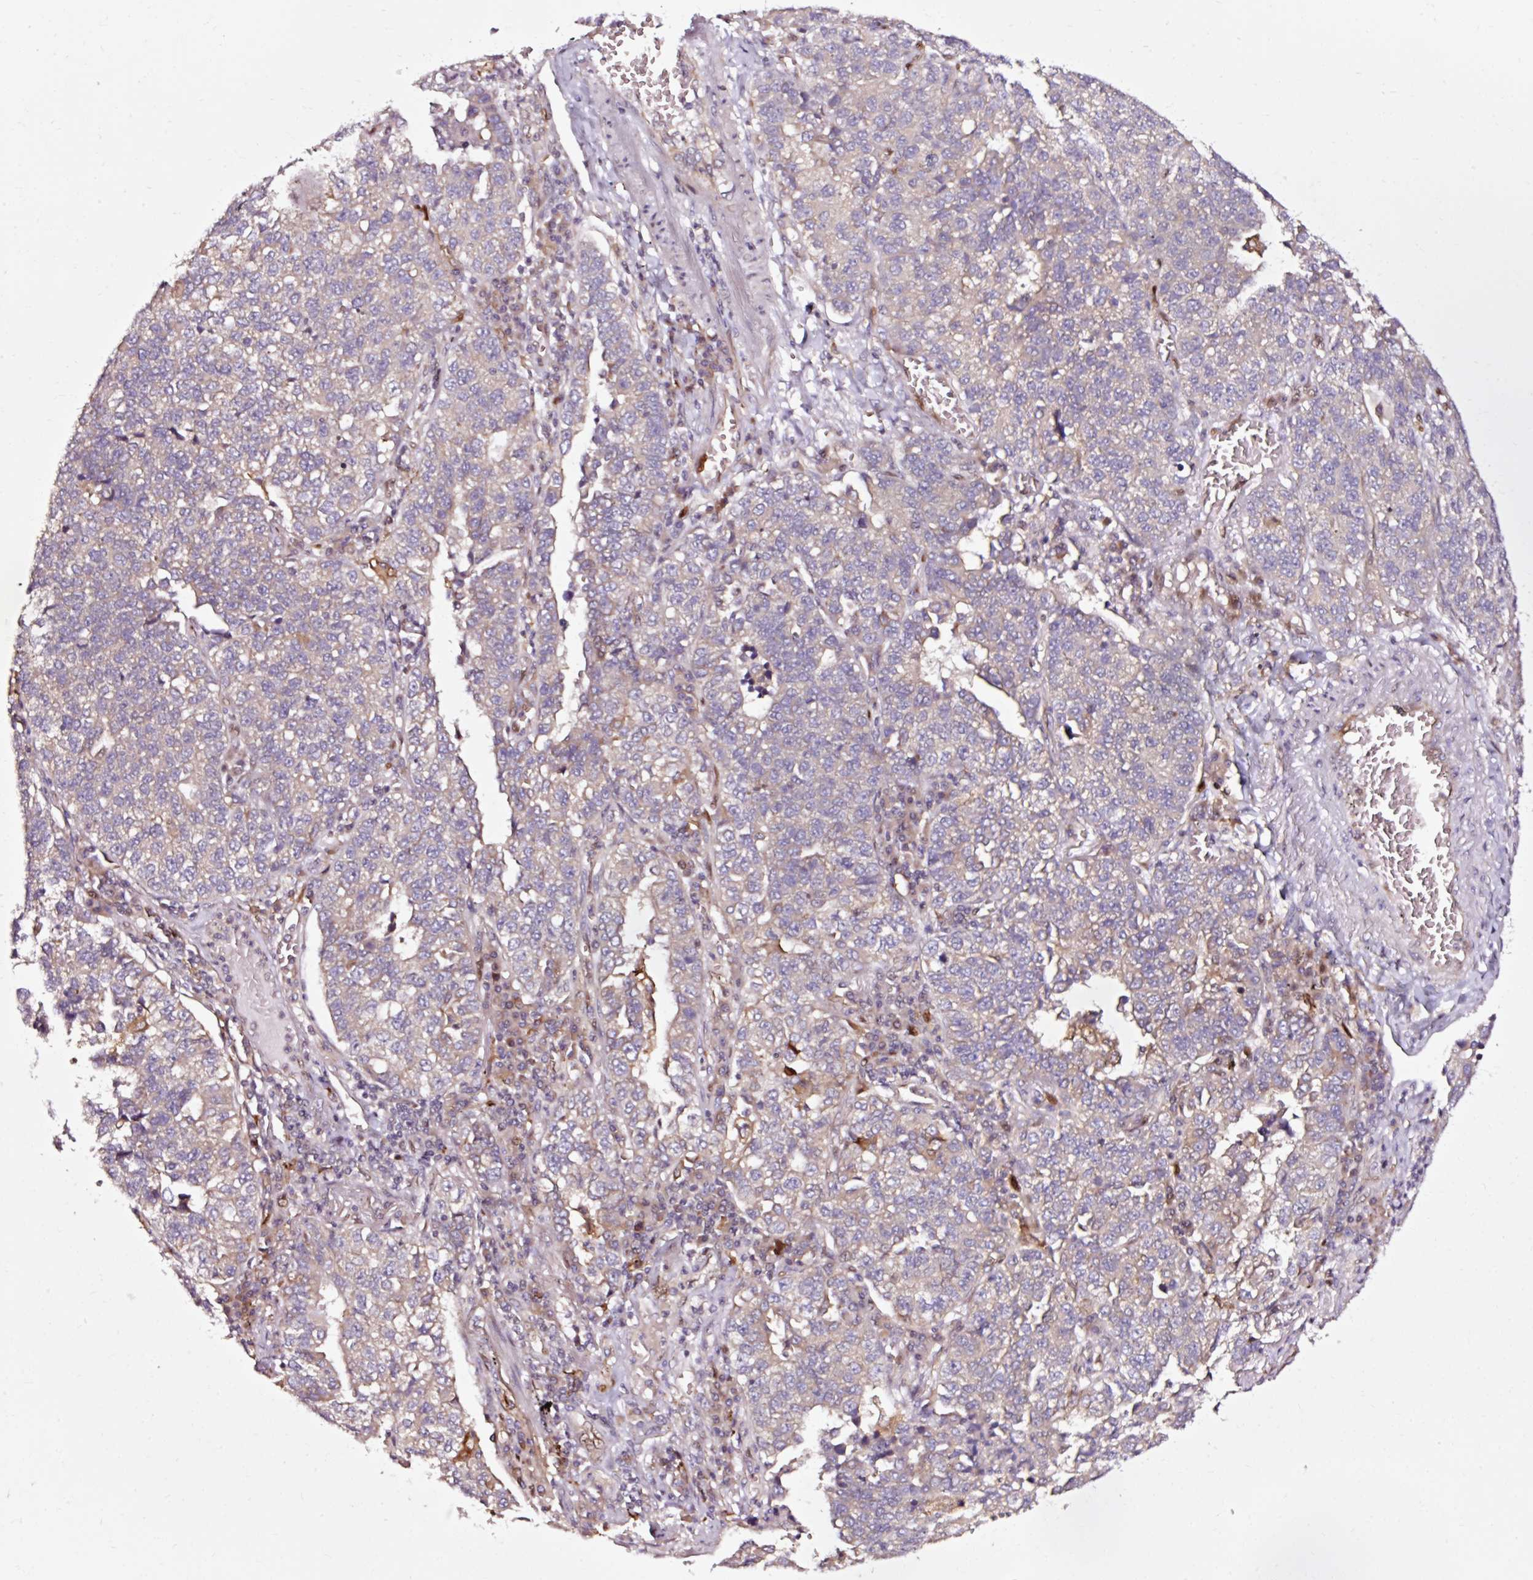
{"staining": {"intensity": "negative", "quantity": "none", "location": "none"}, "tissue": "lung cancer", "cell_type": "Tumor cells", "image_type": "cancer", "snomed": [{"axis": "morphology", "description": "Adenocarcinoma, NOS"}, {"axis": "topography", "description": "Lung"}], "caption": "Lung cancer was stained to show a protein in brown. There is no significant positivity in tumor cells.", "gene": "NAPA", "patient": {"sex": "male", "age": 49}}